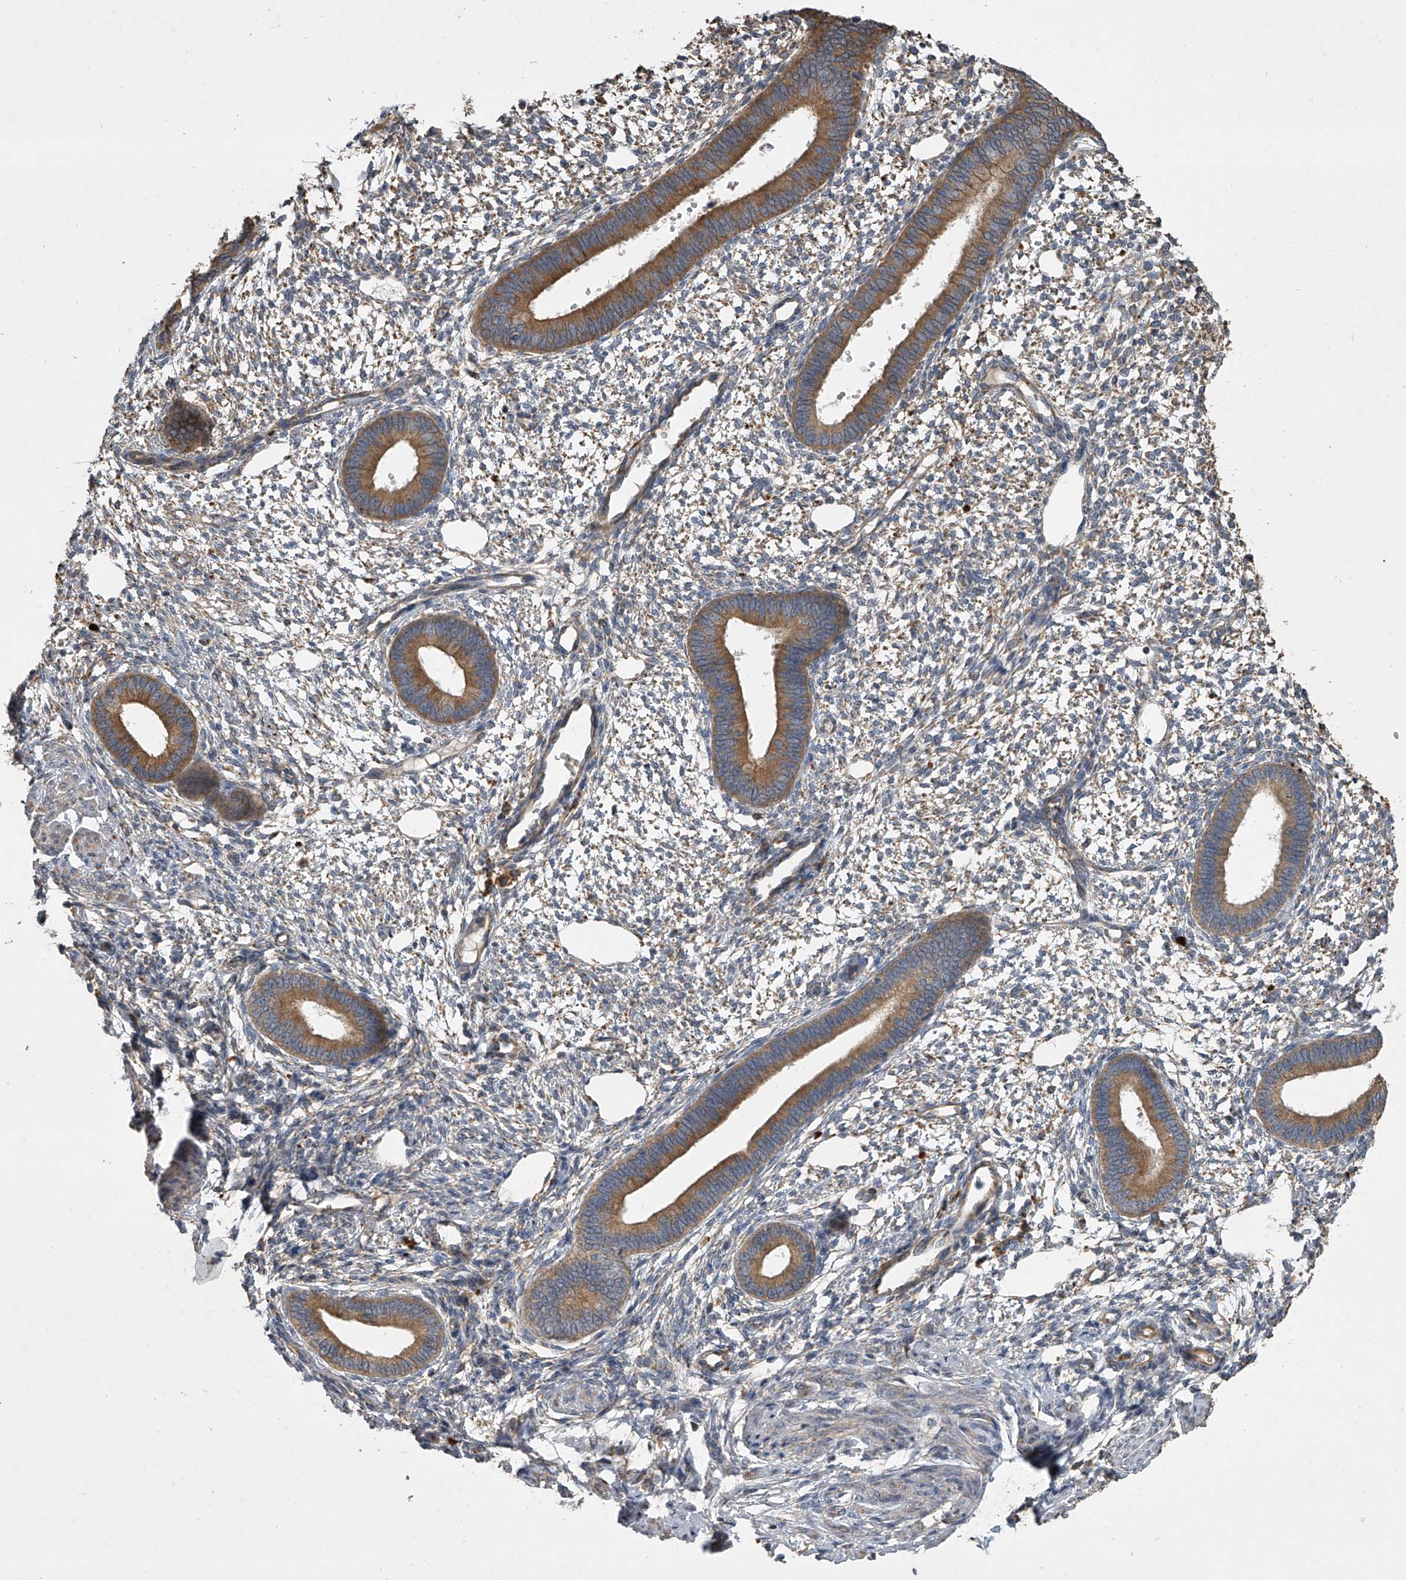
{"staining": {"intensity": "weak", "quantity": "<25%", "location": "cytoplasmic/membranous"}, "tissue": "endometrium", "cell_type": "Cells in endometrial stroma", "image_type": "normal", "snomed": [{"axis": "morphology", "description": "Normal tissue, NOS"}, {"axis": "topography", "description": "Endometrium"}], "caption": "There is no significant staining in cells in endometrial stroma of endometrium. (DAB (3,3'-diaminobenzidine) immunohistochemistry with hematoxylin counter stain).", "gene": "DOCK9", "patient": {"sex": "female", "age": 46}}